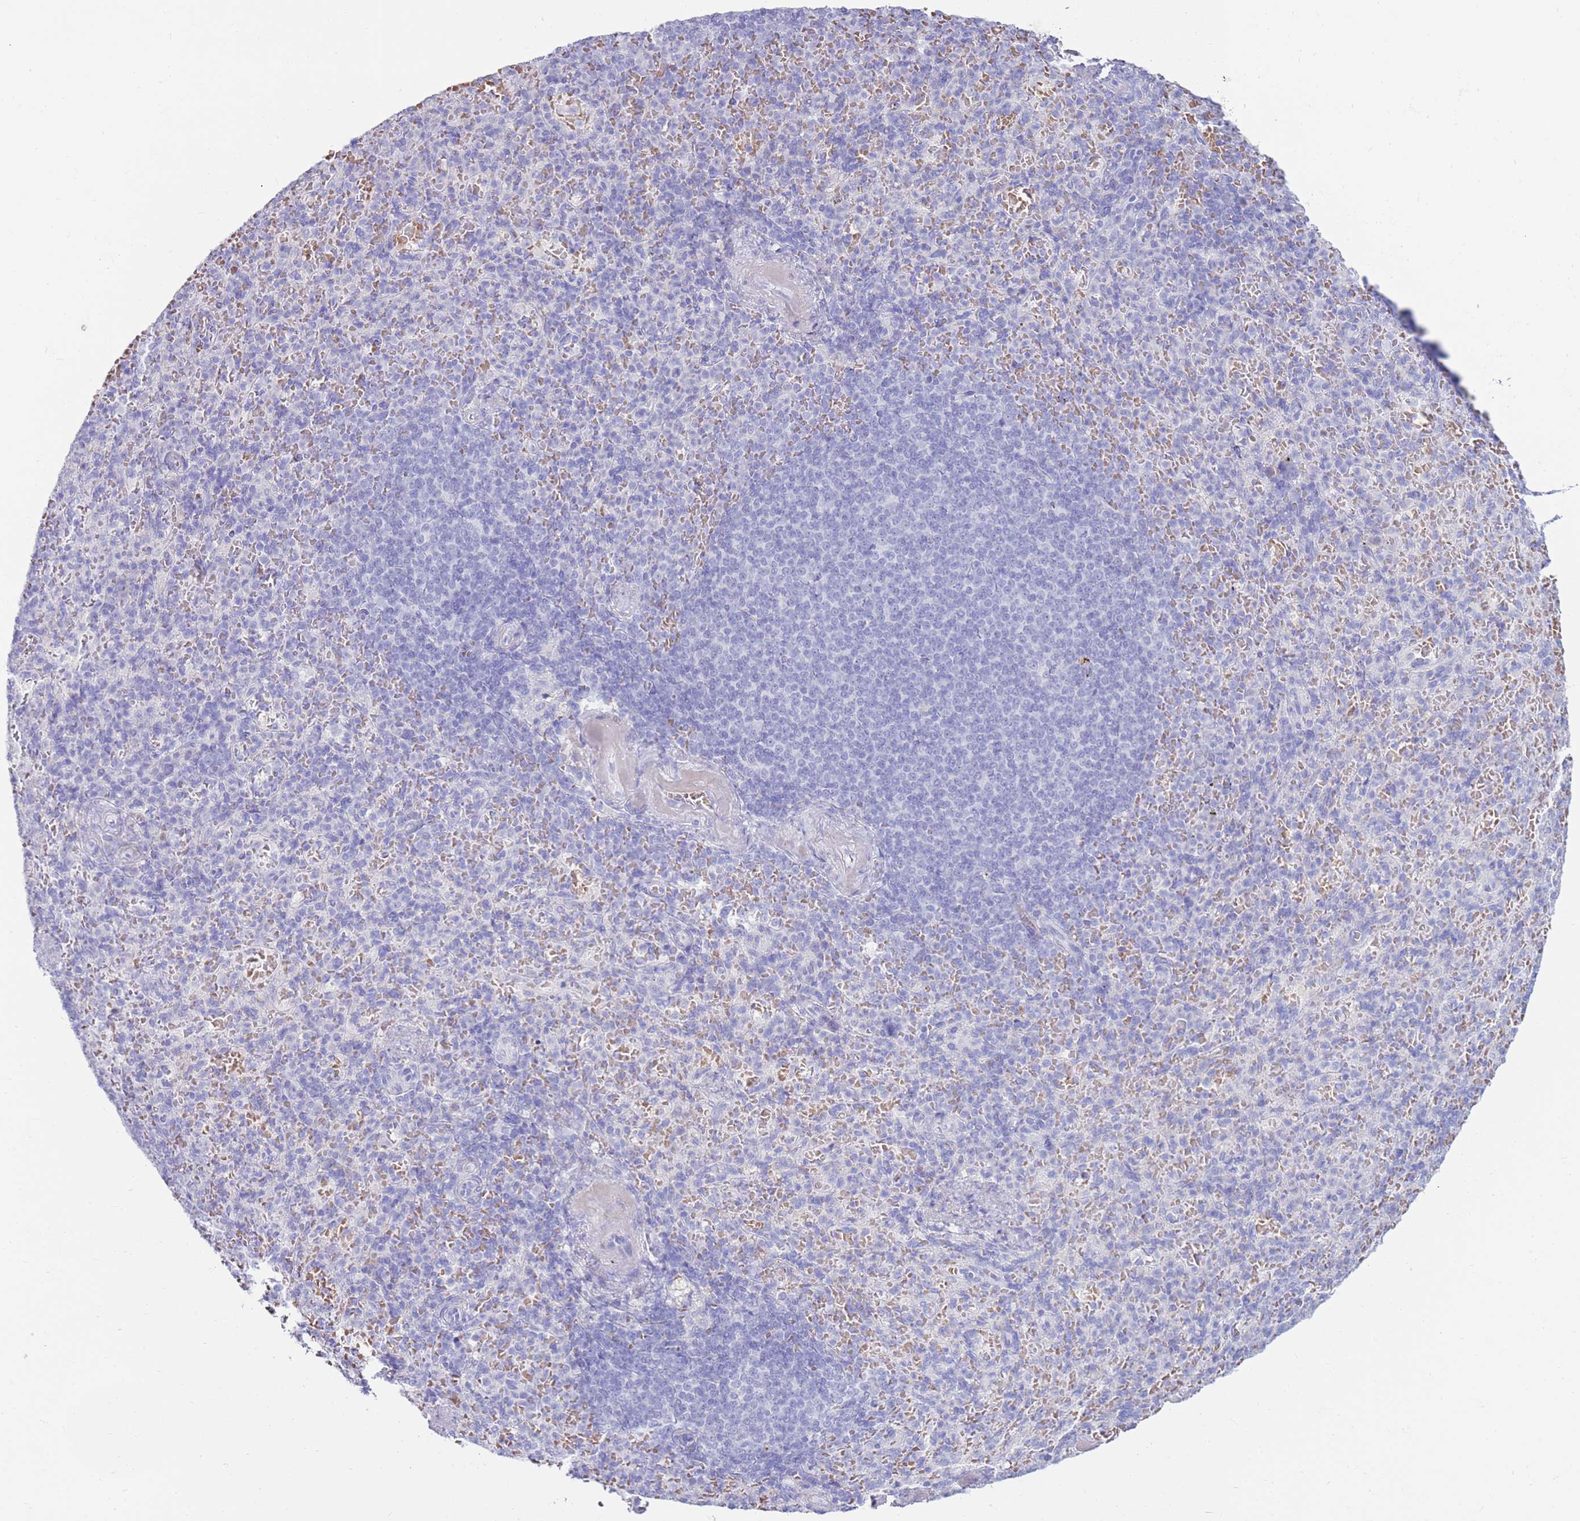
{"staining": {"intensity": "negative", "quantity": "none", "location": "none"}, "tissue": "spleen", "cell_type": "Cells in red pulp", "image_type": "normal", "snomed": [{"axis": "morphology", "description": "Normal tissue, NOS"}, {"axis": "topography", "description": "Spleen"}], "caption": "Immunohistochemical staining of unremarkable human spleen exhibits no significant expression in cells in red pulp.", "gene": "EVPLL", "patient": {"sex": "female", "age": 74}}